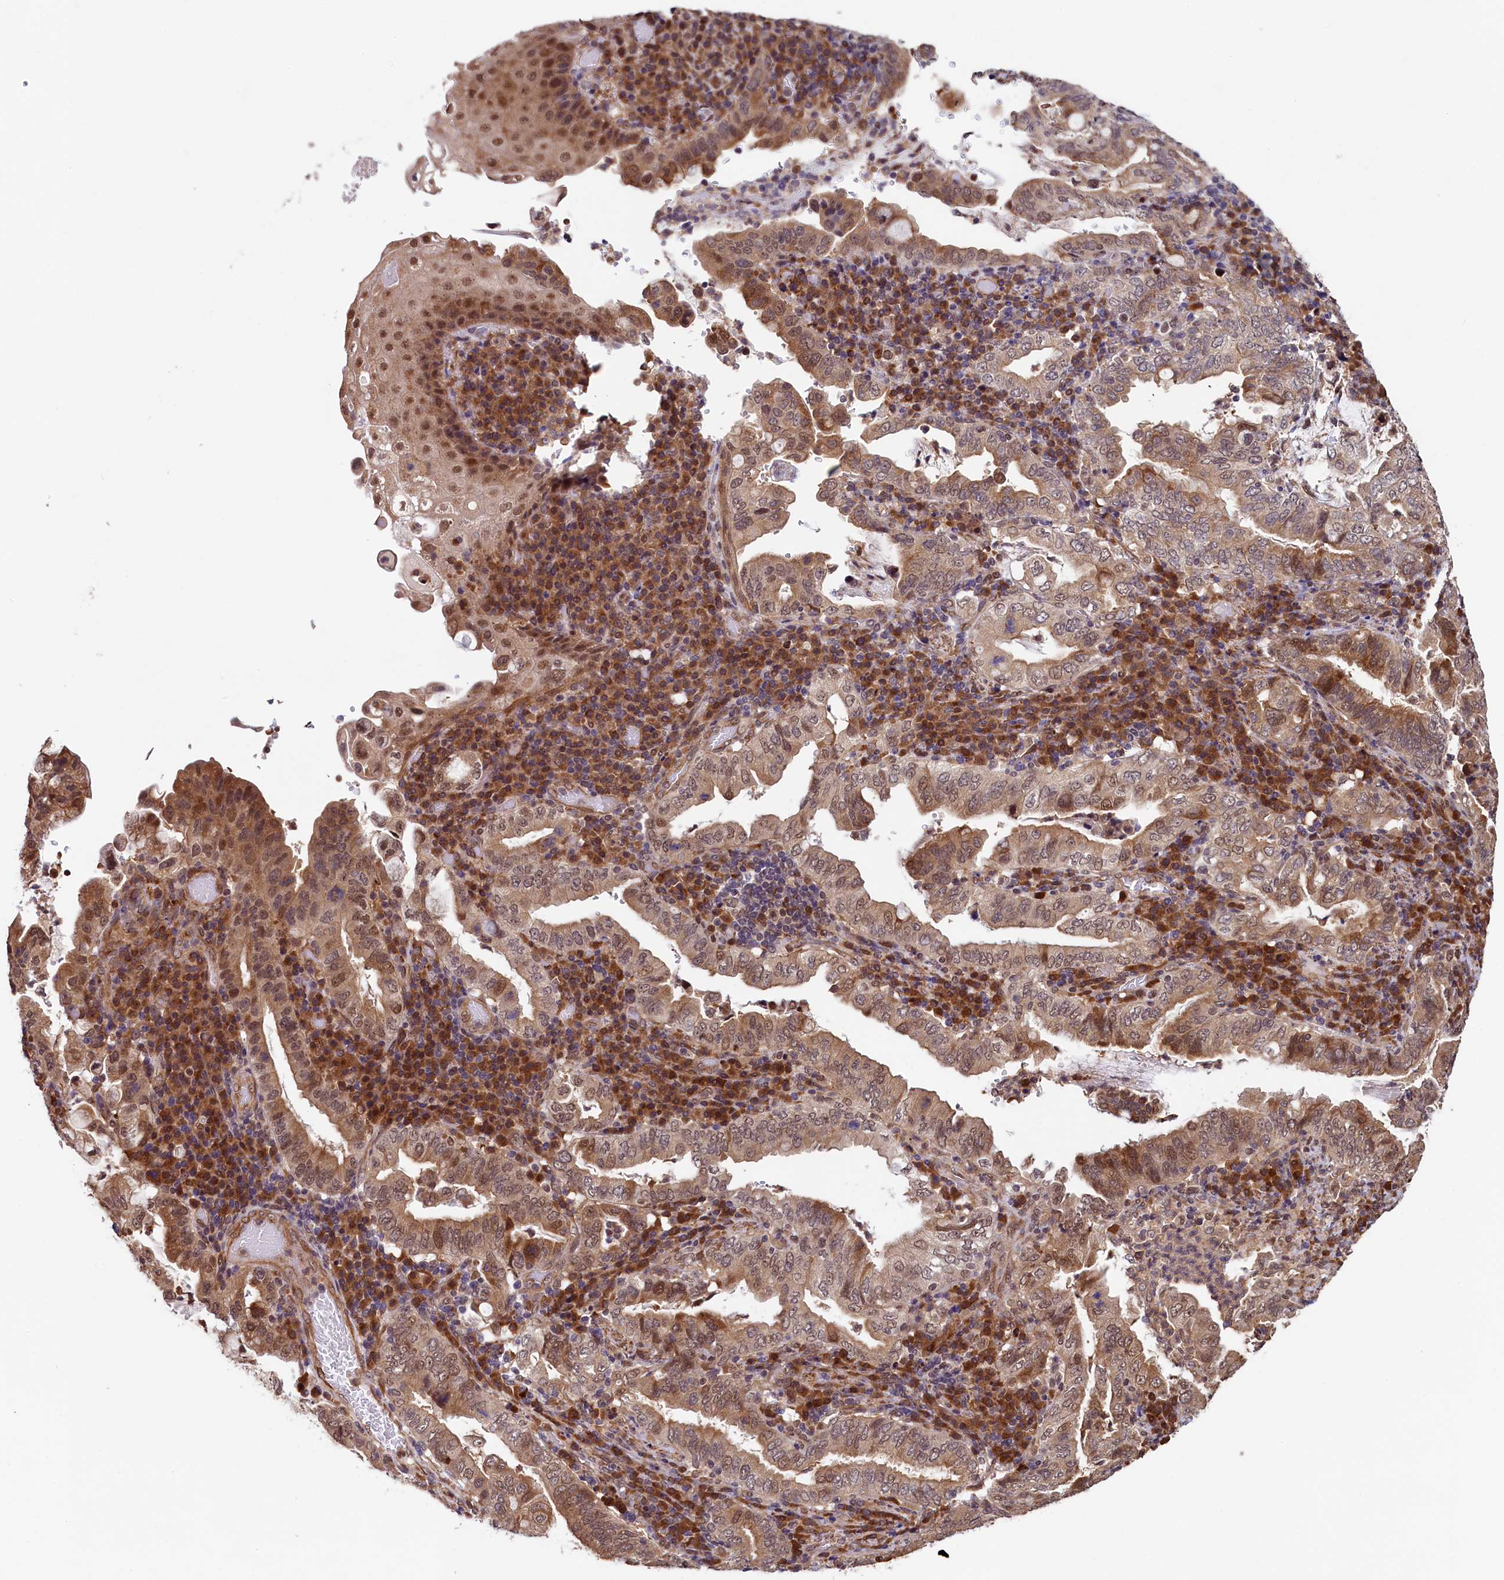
{"staining": {"intensity": "moderate", "quantity": ">75%", "location": "cytoplasmic/membranous,nuclear"}, "tissue": "stomach cancer", "cell_type": "Tumor cells", "image_type": "cancer", "snomed": [{"axis": "morphology", "description": "Normal tissue, NOS"}, {"axis": "morphology", "description": "Adenocarcinoma, NOS"}, {"axis": "topography", "description": "Esophagus"}, {"axis": "topography", "description": "Stomach, upper"}, {"axis": "topography", "description": "Peripheral nerve tissue"}], "caption": "This histopathology image shows immunohistochemistry staining of human stomach adenocarcinoma, with medium moderate cytoplasmic/membranous and nuclear staining in approximately >75% of tumor cells.", "gene": "LEO1", "patient": {"sex": "male", "age": 62}}